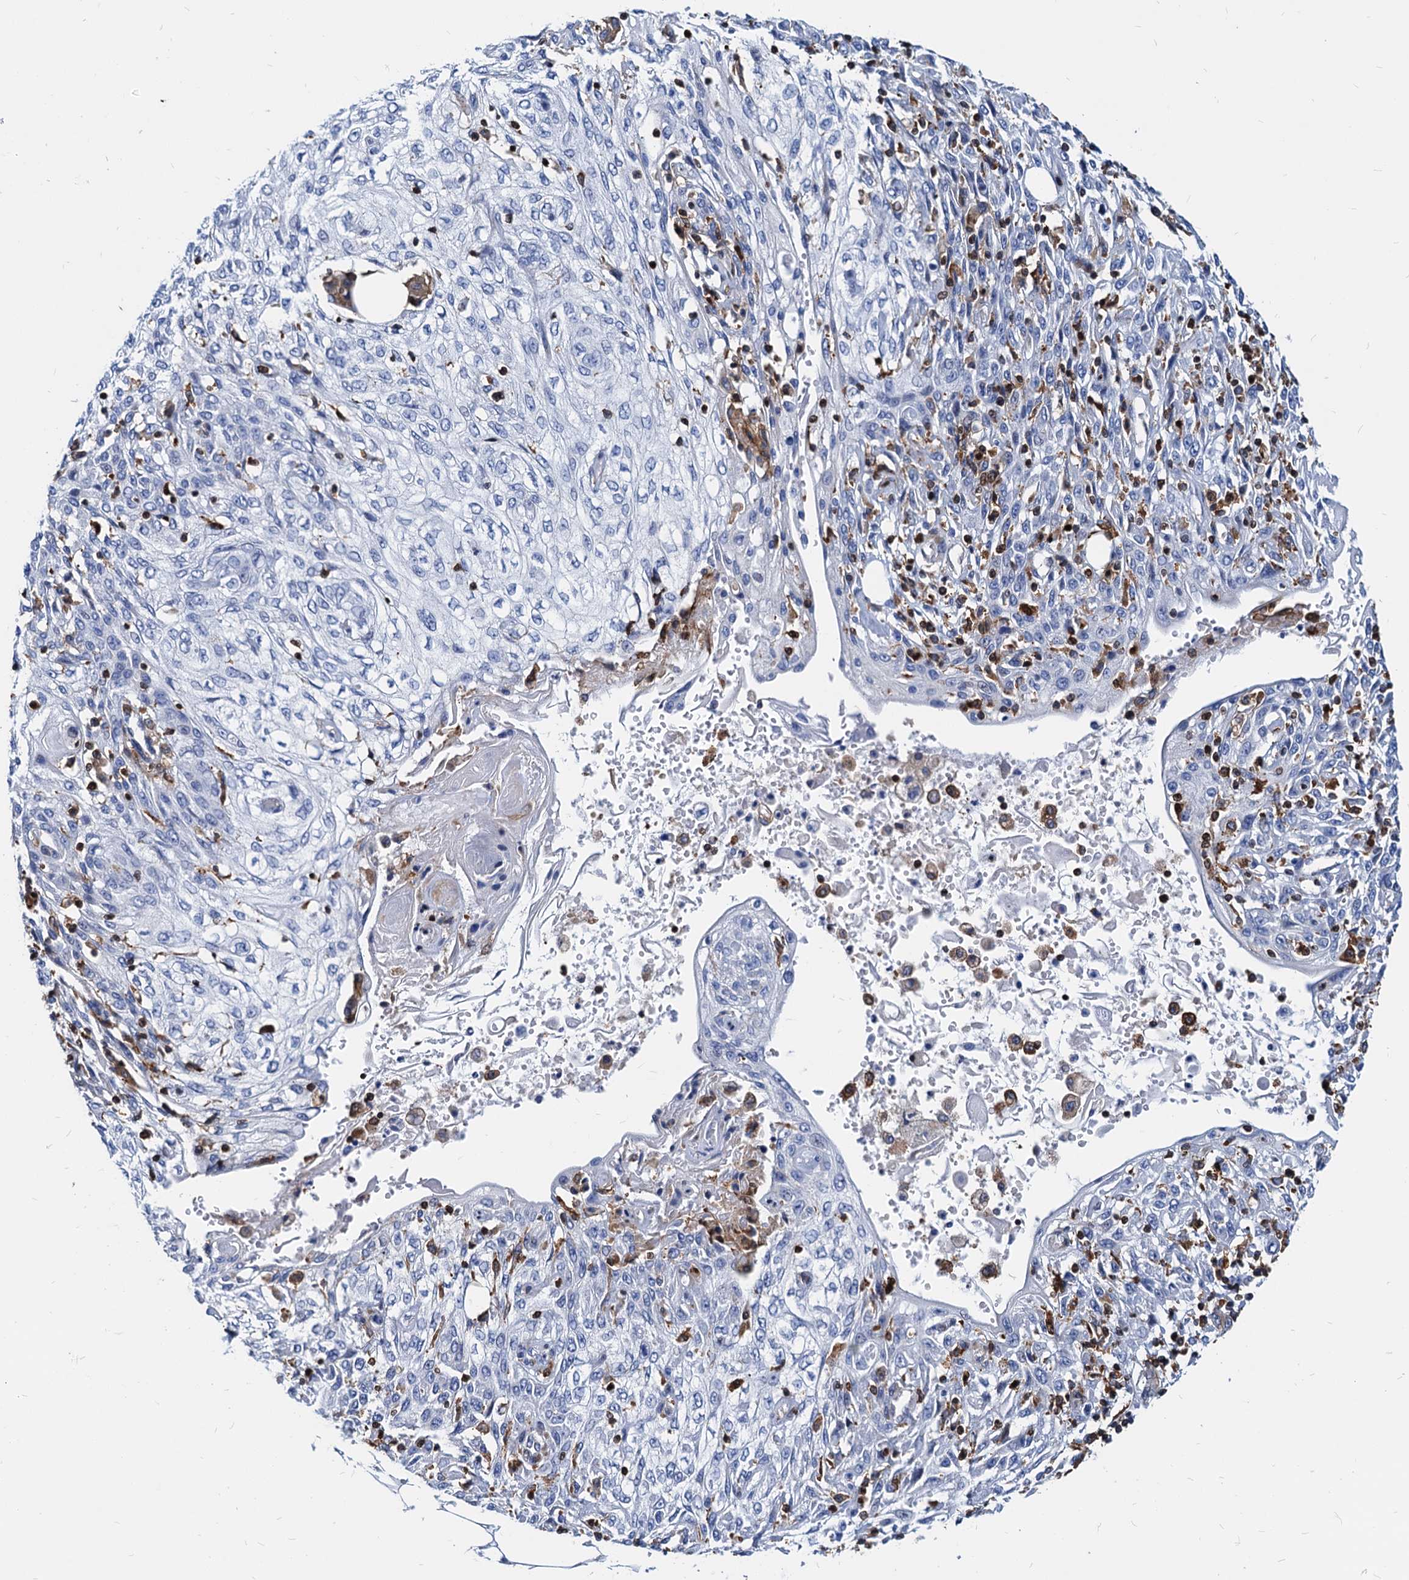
{"staining": {"intensity": "negative", "quantity": "none", "location": "none"}, "tissue": "skin cancer", "cell_type": "Tumor cells", "image_type": "cancer", "snomed": [{"axis": "morphology", "description": "Squamous cell carcinoma, NOS"}, {"axis": "morphology", "description": "Squamous cell carcinoma, metastatic, NOS"}, {"axis": "topography", "description": "Skin"}, {"axis": "topography", "description": "Lymph node"}], "caption": "This is an IHC photomicrograph of human skin cancer. There is no expression in tumor cells.", "gene": "LCP2", "patient": {"sex": "male", "age": 75}}